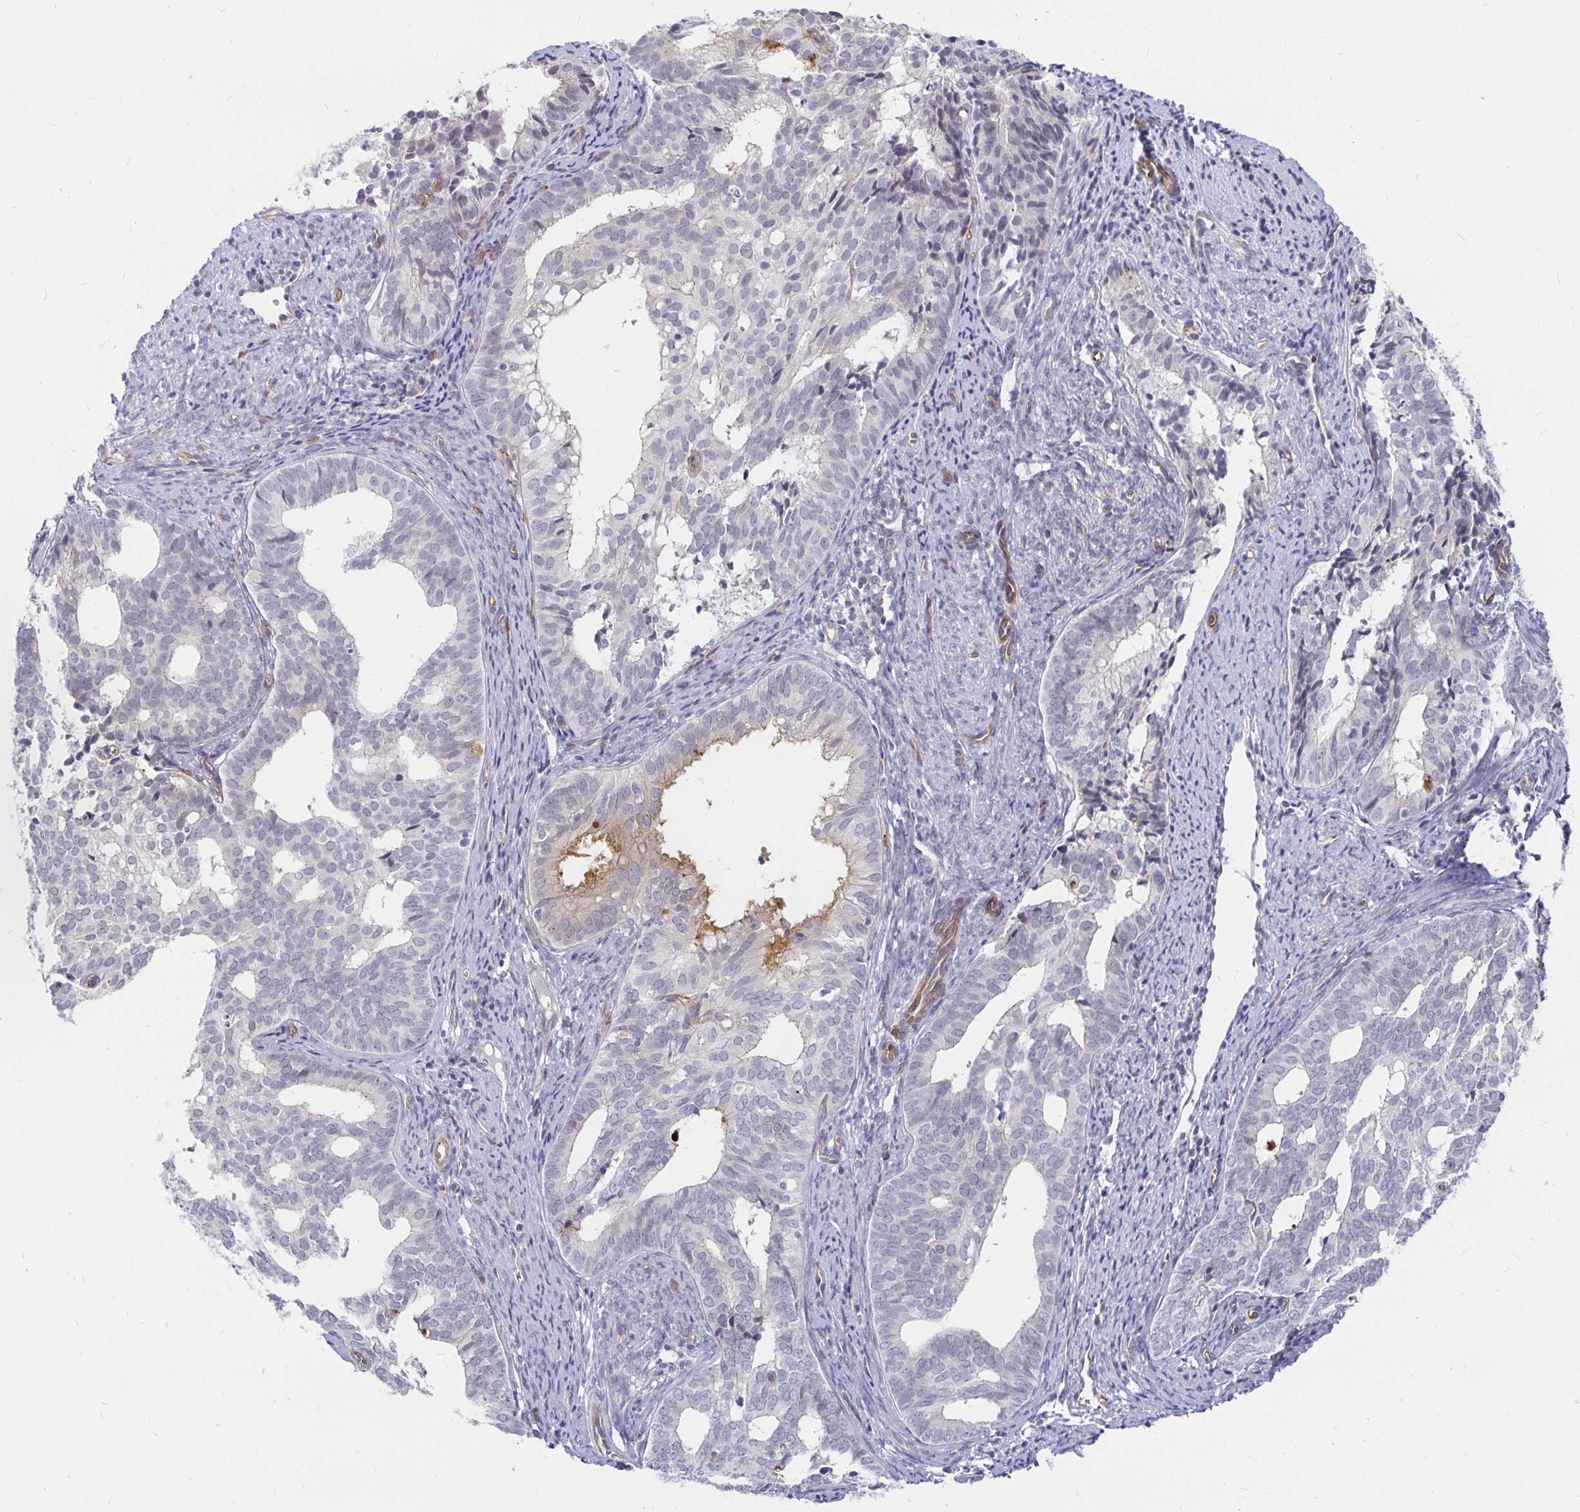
{"staining": {"intensity": "moderate", "quantity": "<25%", "location": "cytoplasmic/membranous"}, "tissue": "endometrial cancer", "cell_type": "Tumor cells", "image_type": "cancer", "snomed": [{"axis": "morphology", "description": "Adenocarcinoma, NOS"}, {"axis": "topography", "description": "Endometrium"}], "caption": "Immunohistochemistry staining of endometrial adenocarcinoma, which reveals low levels of moderate cytoplasmic/membranous positivity in approximately <25% of tumor cells indicating moderate cytoplasmic/membranous protein expression. The staining was performed using DAB (brown) for protein detection and nuclei were counterstained in hematoxylin (blue).", "gene": "CCDC85A", "patient": {"sex": "female", "age": 75}}